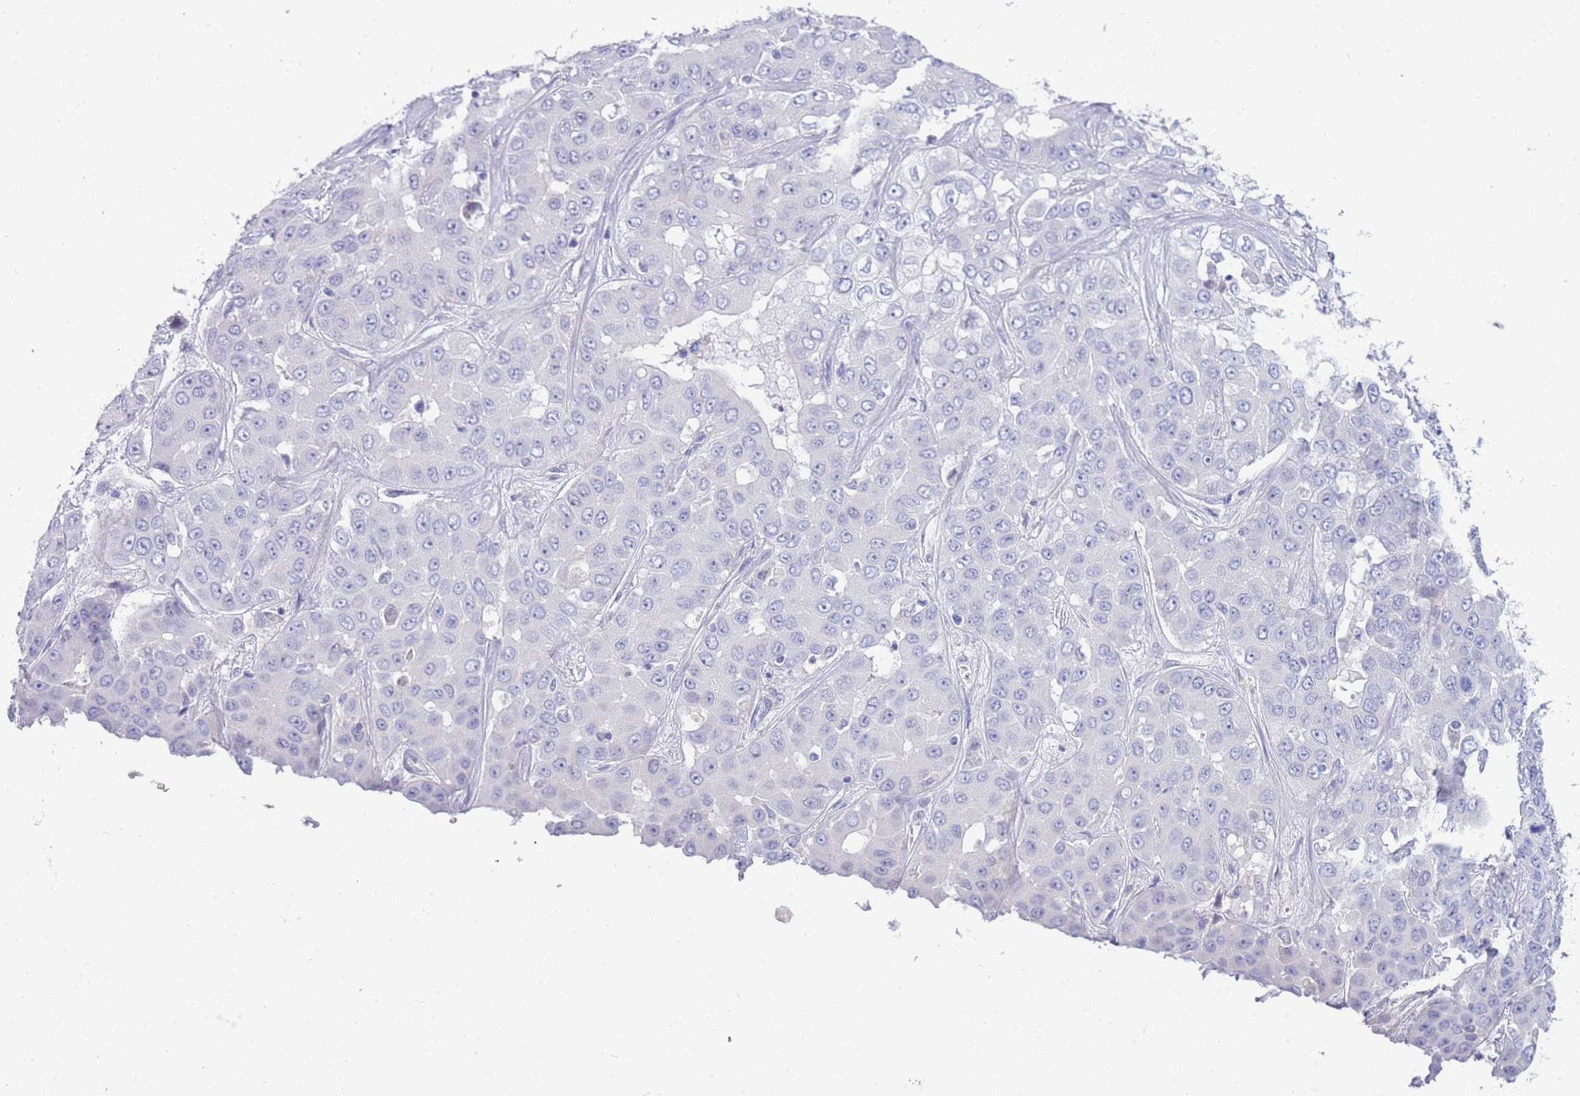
{"staining": {"intensity": "negative", "quantity": "none", "location": "none"}, "tissue": "liver cancer", "cell_type": "Tumor cells", "image_type": "cancer", "snomed": [{"axis": "morphology", "description": "Cholangiocarcinoma"}, {"axis": "topography", "description": "Liver"}], "caption": "Immunohistochemistry (IHC) of human liver cholangiocarcinoma exhibits no staining in tumor cells.", "gene": "PRR23B", "patient": {"sex": "female", "age": 52}}